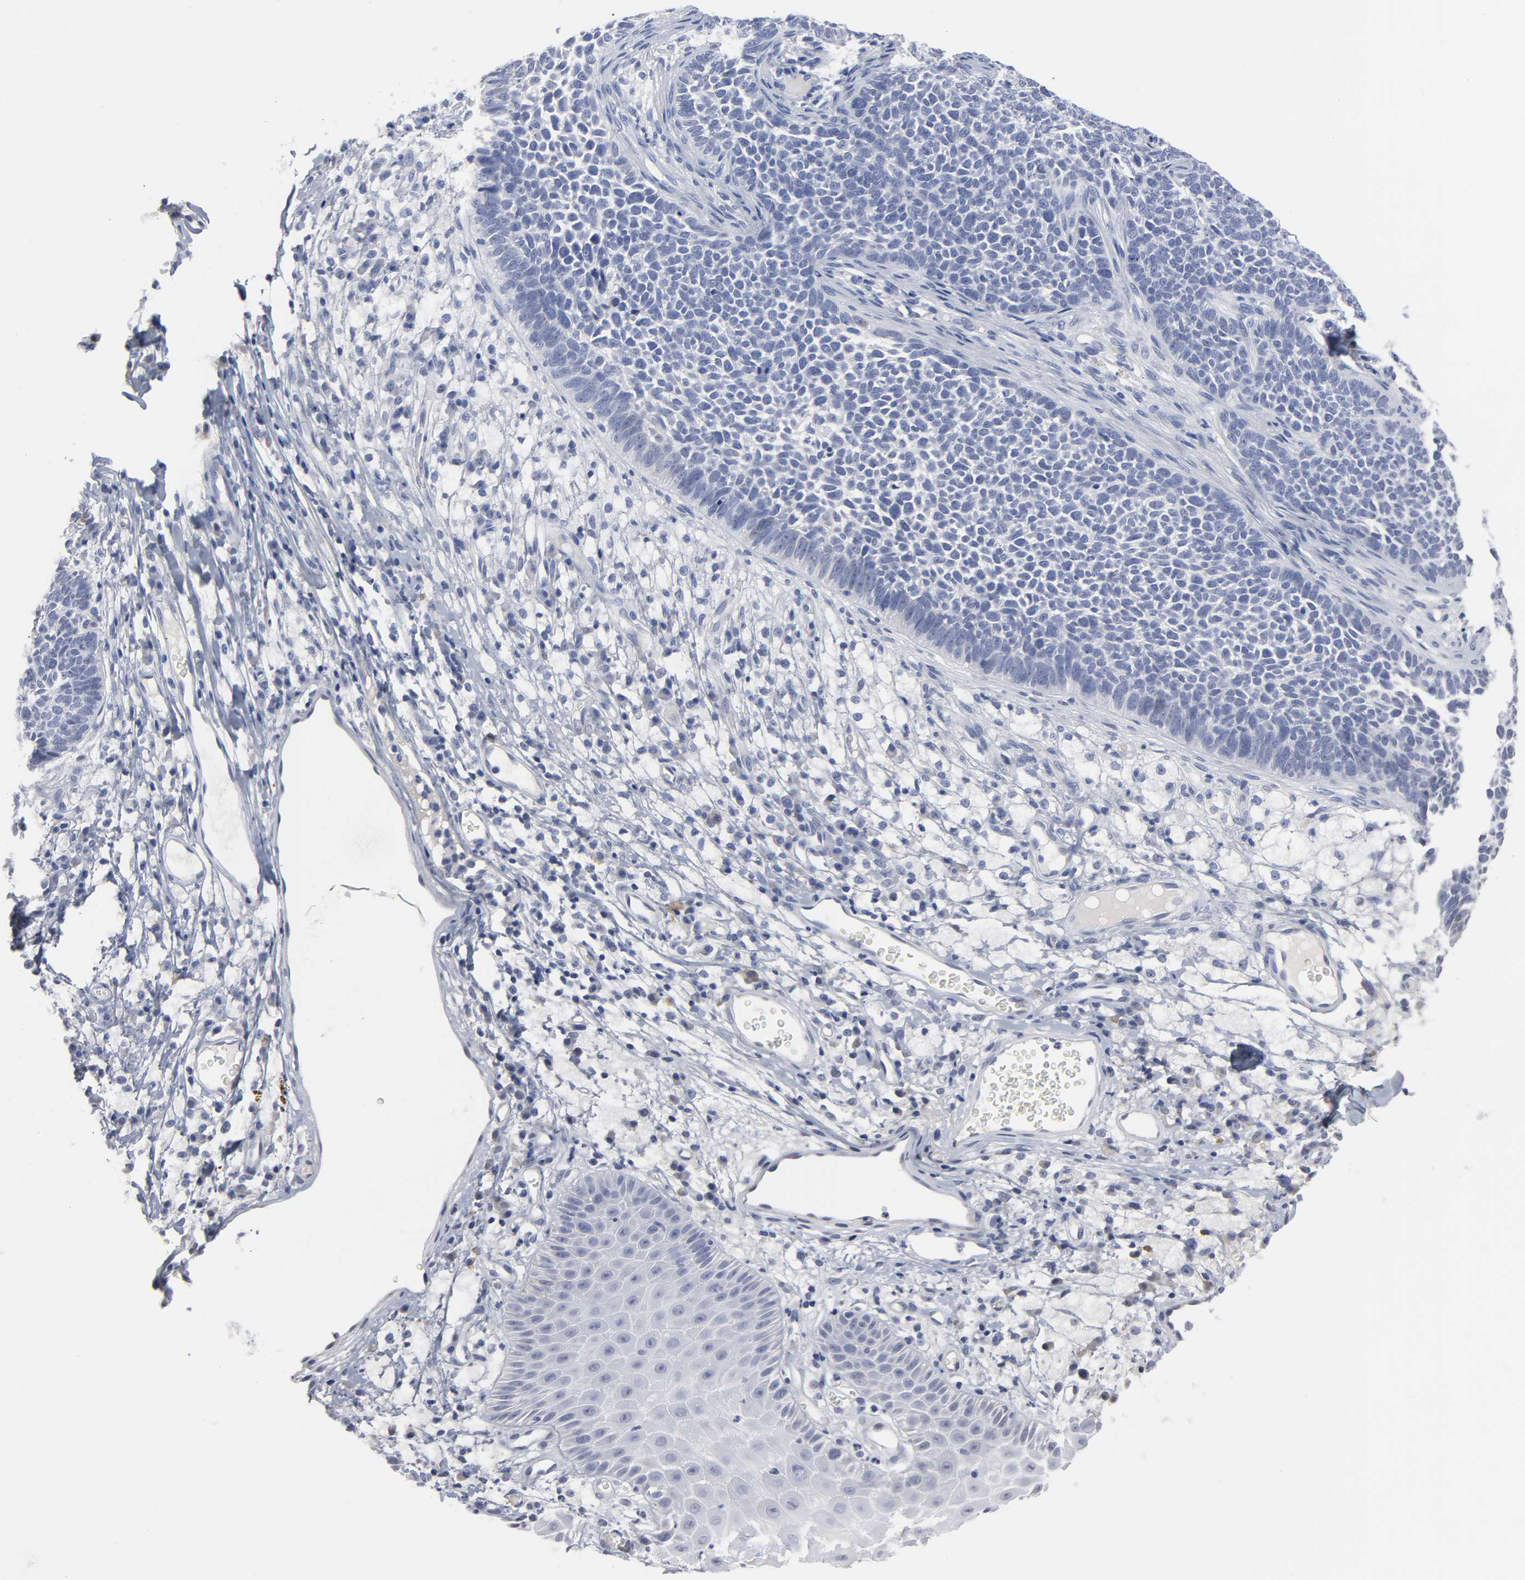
{"staining": {"intensity": "negative", "quantity": "none", "location": "none"}, "tissue": "skin cancer", "cell_type": "Tumor cells", "image_type": "cancer", "snomed": [{"axis": "morphology", "description": "Basal cell carcinoma"}, {"axis": "topography", "description": "Skin"}], "caption": "Histopathology image shows no protein expression in tumor cells of skin basal cell carcinoma tissue.", "gene": "HNF4A", "patient": {"sex": "female", "age": 84}}